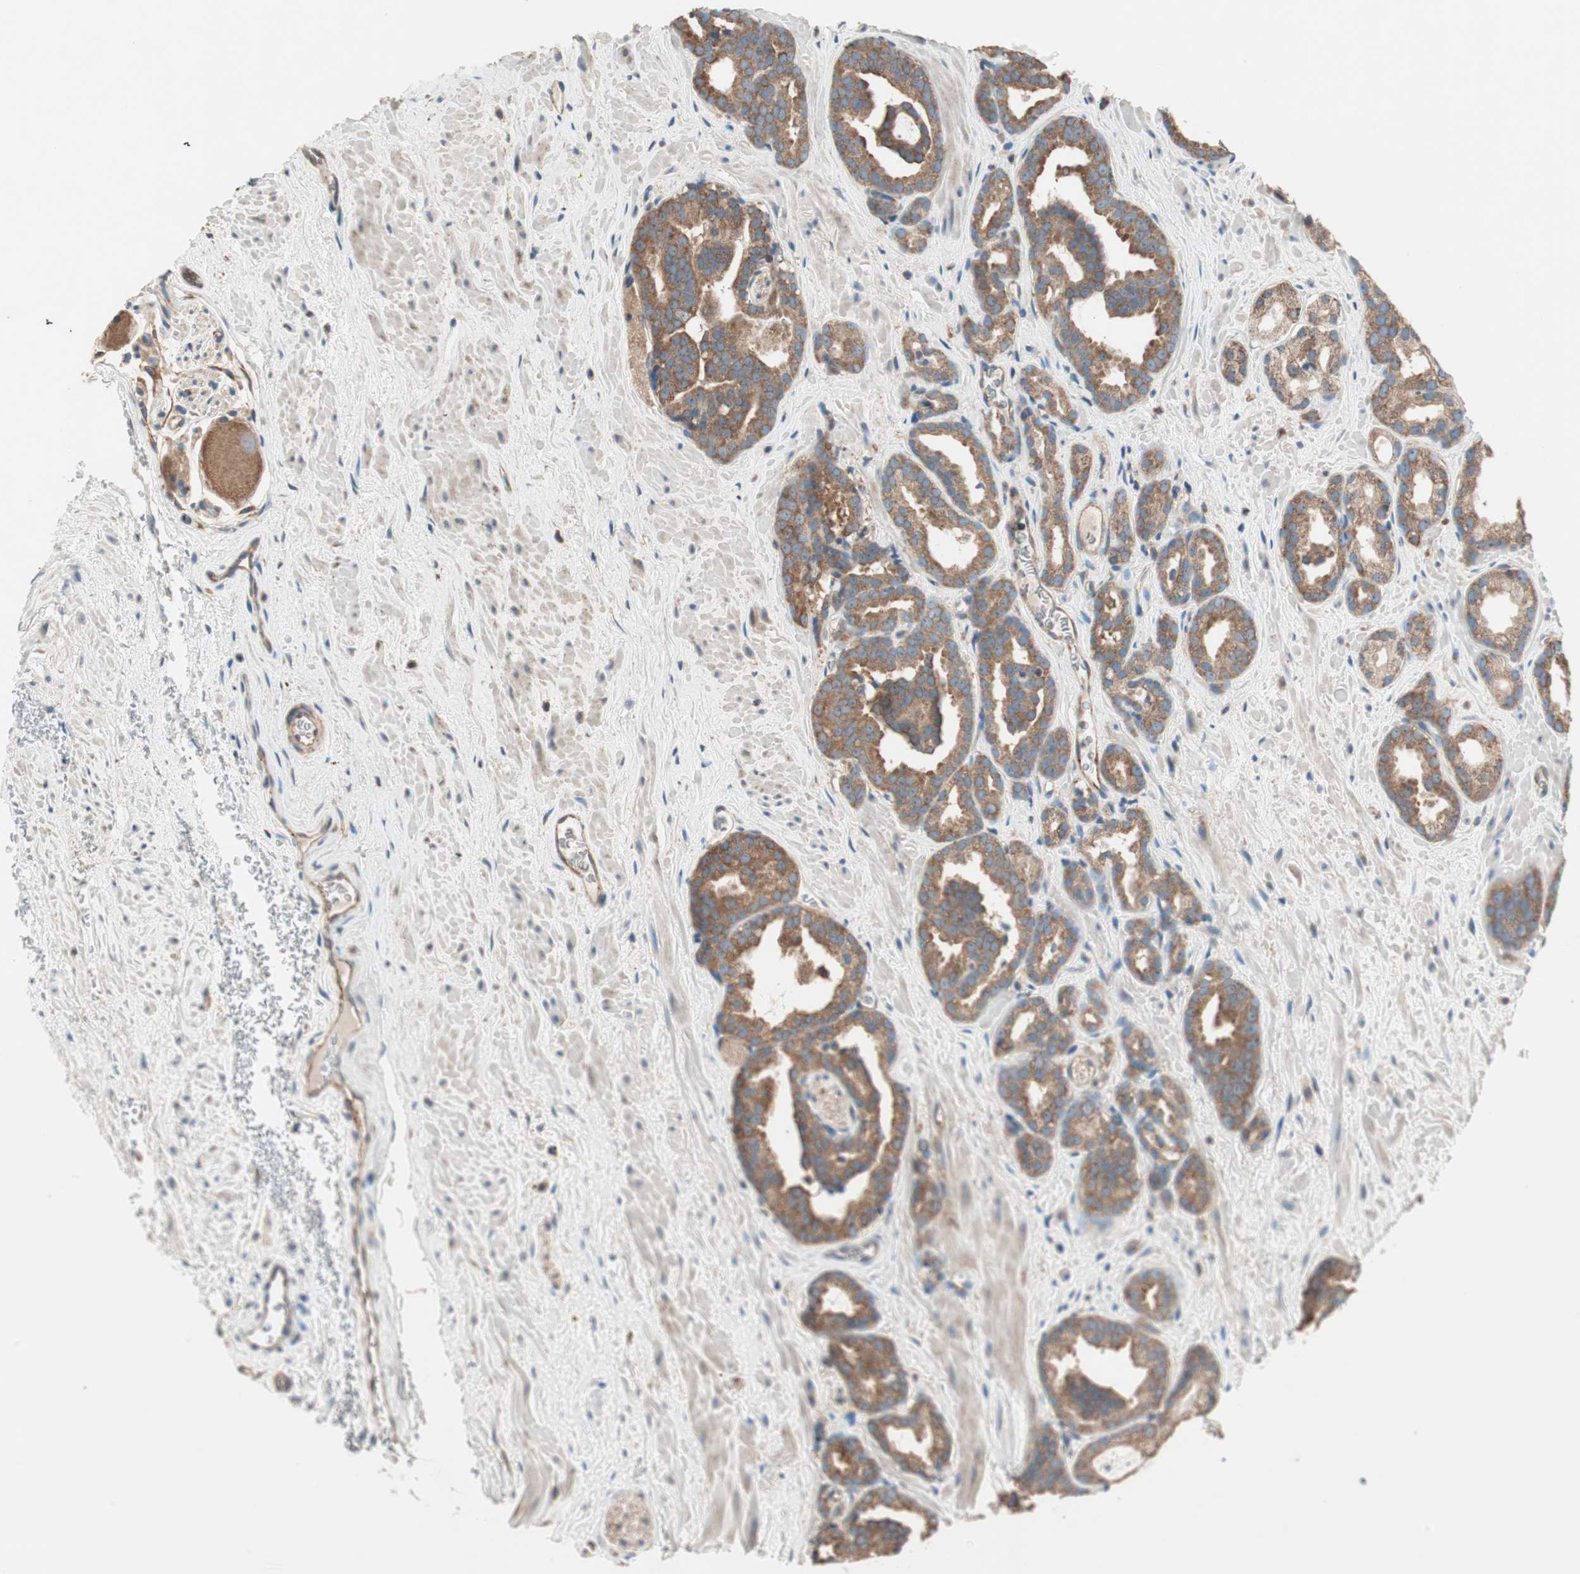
{"staining": {"intensity": "strong", "quantity": ">75%", "location": "cytoplasmic/membranous"}, "tissue": "prostate cancer", "cell_type": "Tumor cells", "image_type": "cancer", "snomed": [{"axis": "morphology", "description": "Adenocarcinoma, Low grade"}, {"axis": "topography", "description": "Prostate"}], "caption": "Prostate adenocarcinoma (low-grade) stained for a protein shows strong cytoplasmic/membranous positivity in tumor cells. Using DAB (3,3'-diaminobenzidine) (brown) and hematoxylin (blue) stains, captured at high magnification using brightfield microscopy.", "gene": "CC2D1A", "patient": {"sex": "male", "age": 63}}